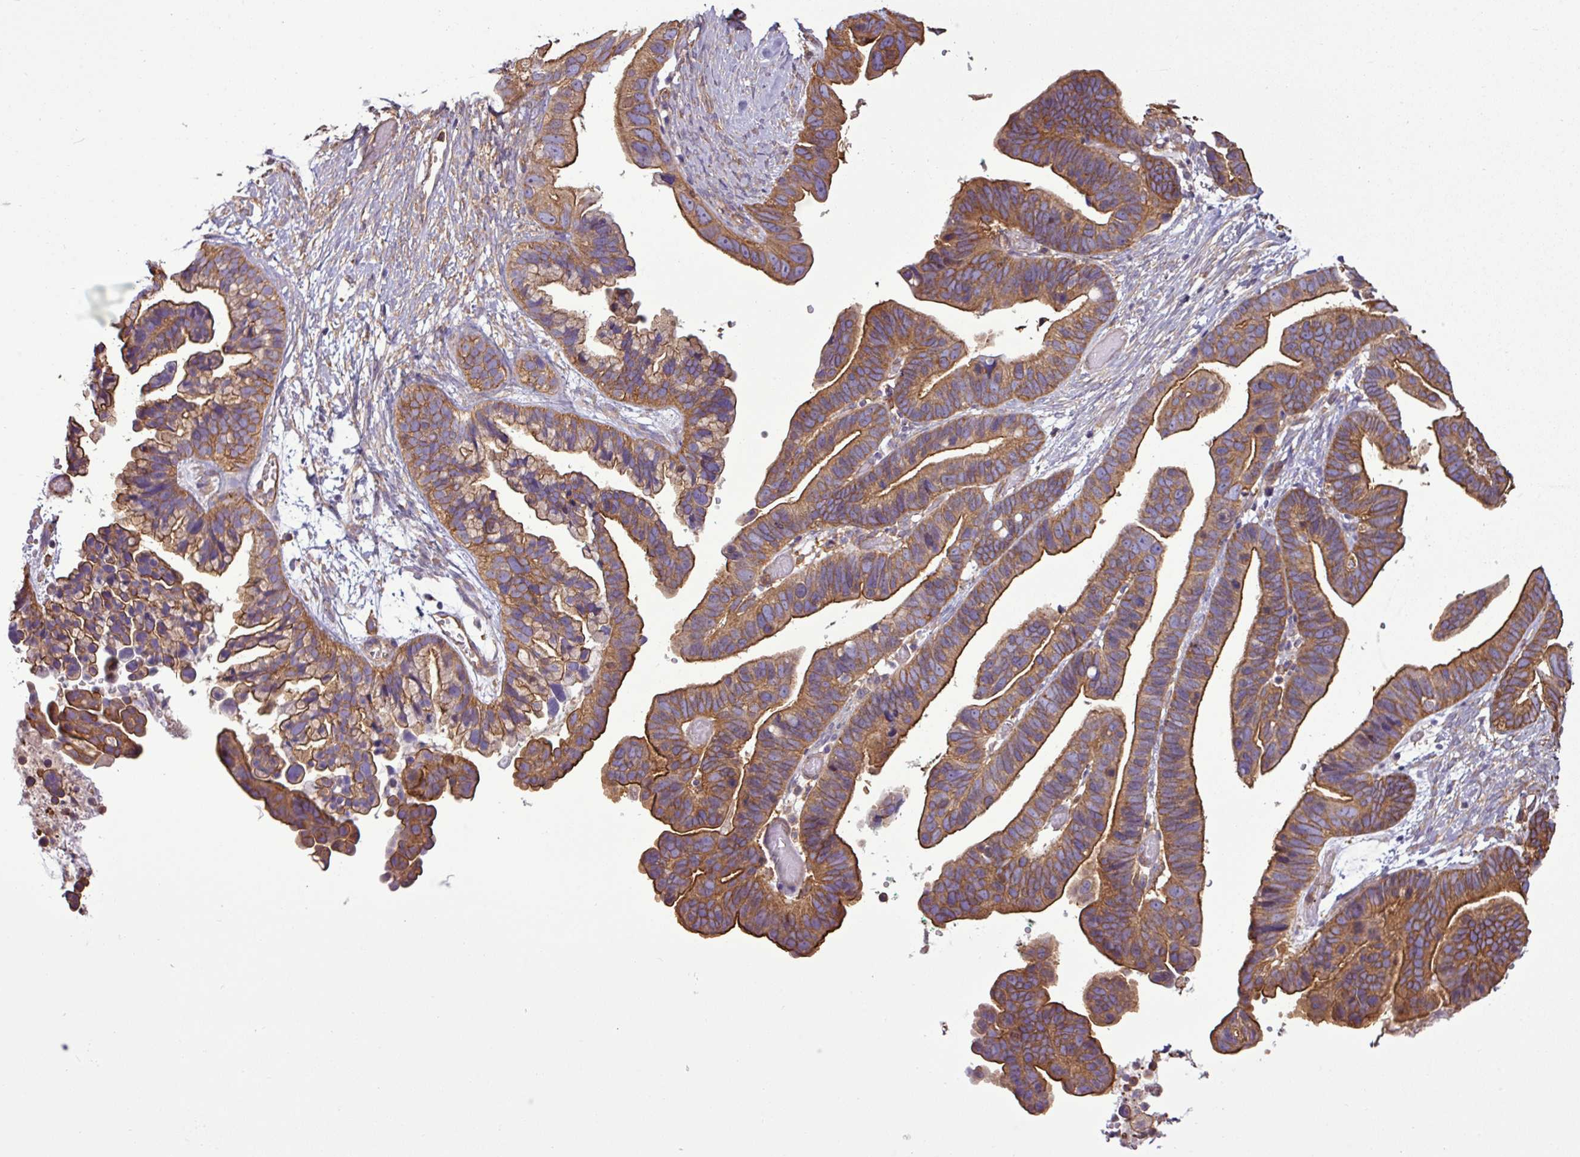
{"staining": {"intensity": "moderate", "quantity": ">75%", "location": "cytoplasmic/membranous"}, "tissue": "ovarian cancer", "cell_type": "Tumor cells", "image_type": "cancer", "snomed": [{"axis": "morphology", "description": "Cystadenocarcinoma, serous, NOS"}, {"axis": "topography", "description": "Ovary"}], "caption": "High-power microscopy captured an immunohistochemistry histopathology image of ovarian cancer, revealing moderate cytoplasmic/membranous staining in approximately >75% of tumor cells.", "gene": "PACSIN2", "patient": {"sex": "female", "age": 56}}